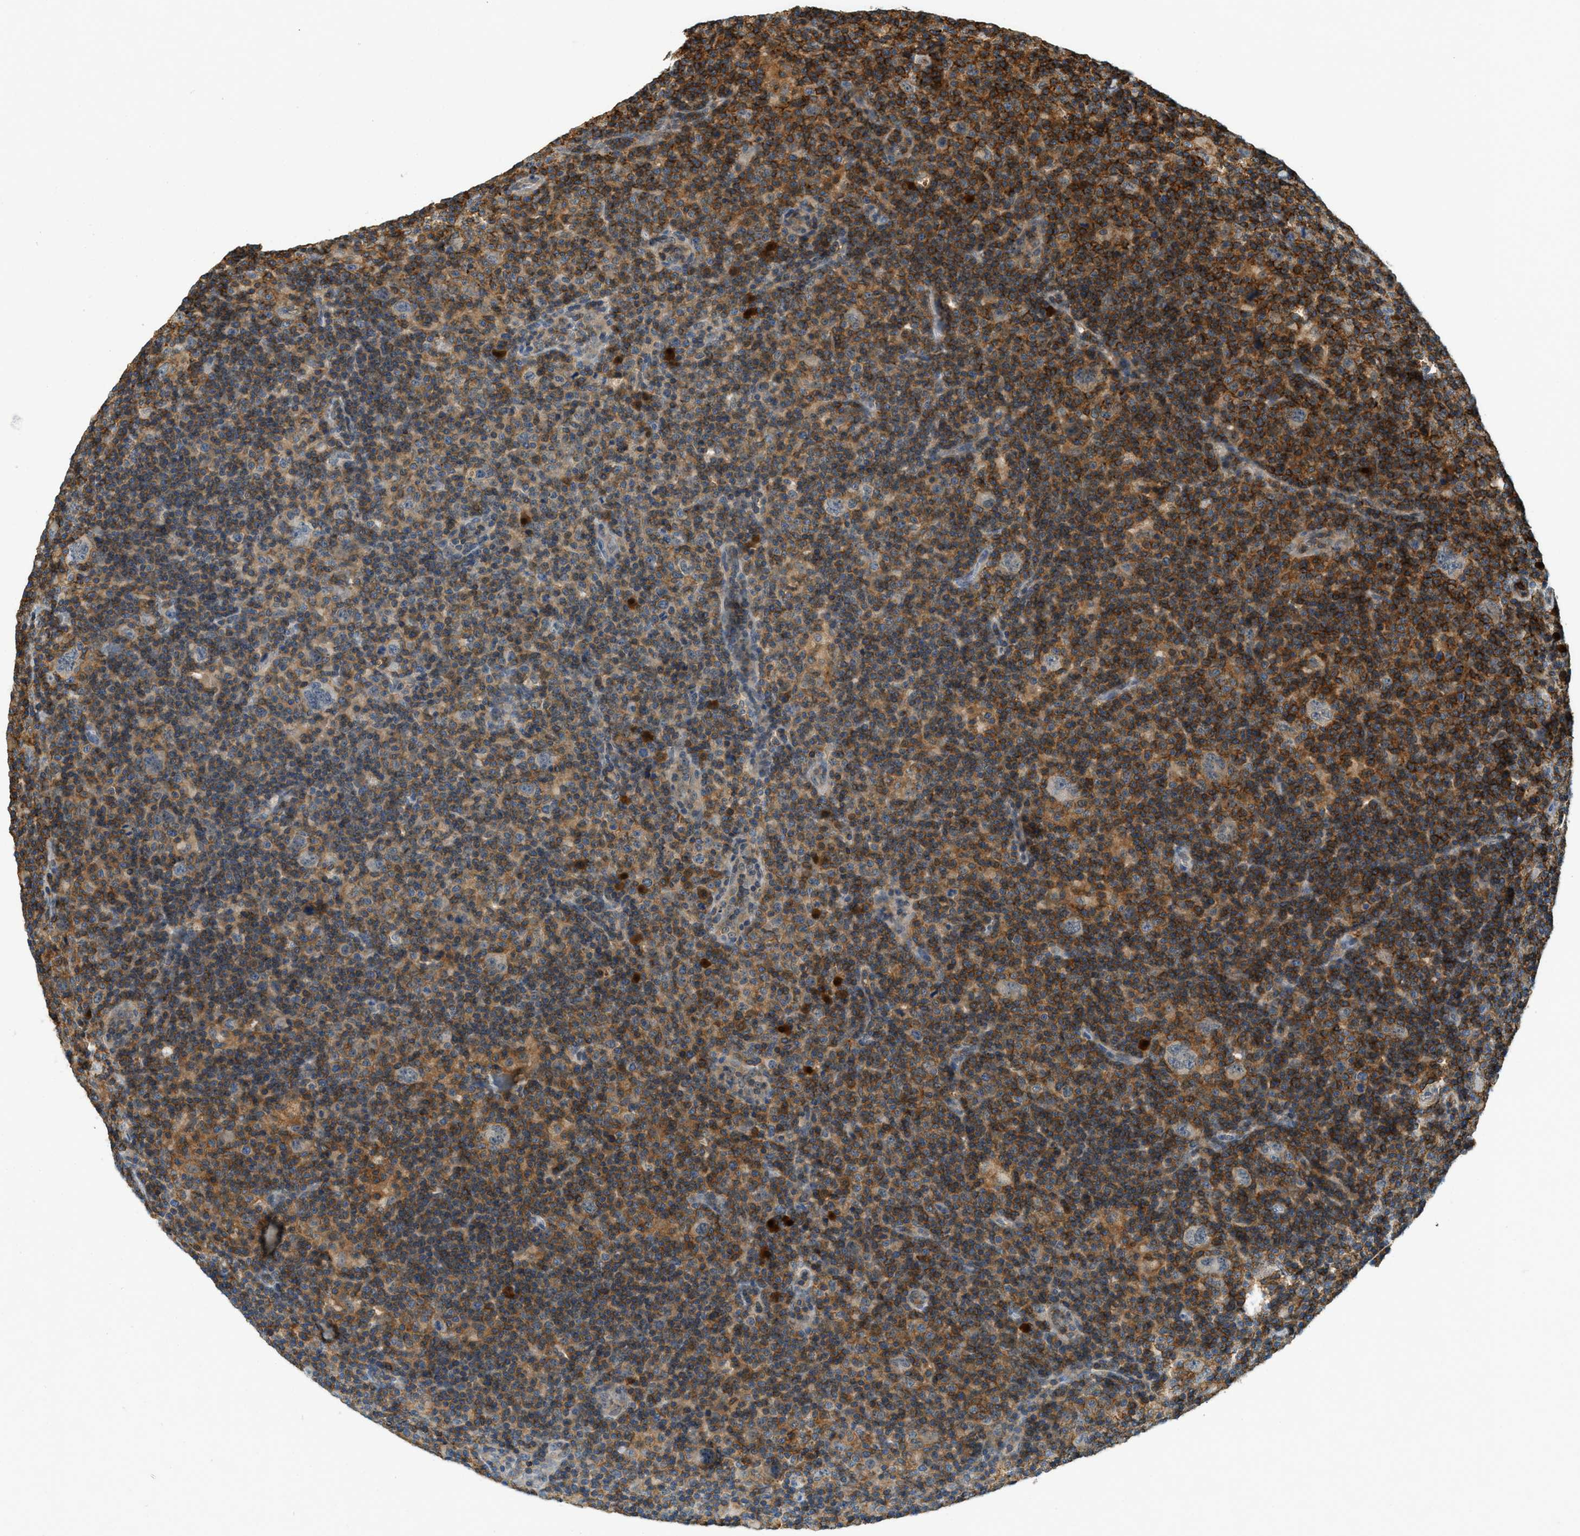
{"staining": {"intensity": "negative", "quantity": "none", "location": "none"}, "tissue": "lymphoma", "cell_type": "Tumor cells", "image_type": "cancer", "snomed": [{"axis": "morphology", "description": "Hodgkin's disease, NOS"}, {"axis": "topography", "description": "Lymph node"}], "caption": "Hodgkin's disease was stained to show a protein in brown. There is no significant positivity in tumor cells.", "gene": "GMPPB", "patient": {"sex": "female", "age": 57}}